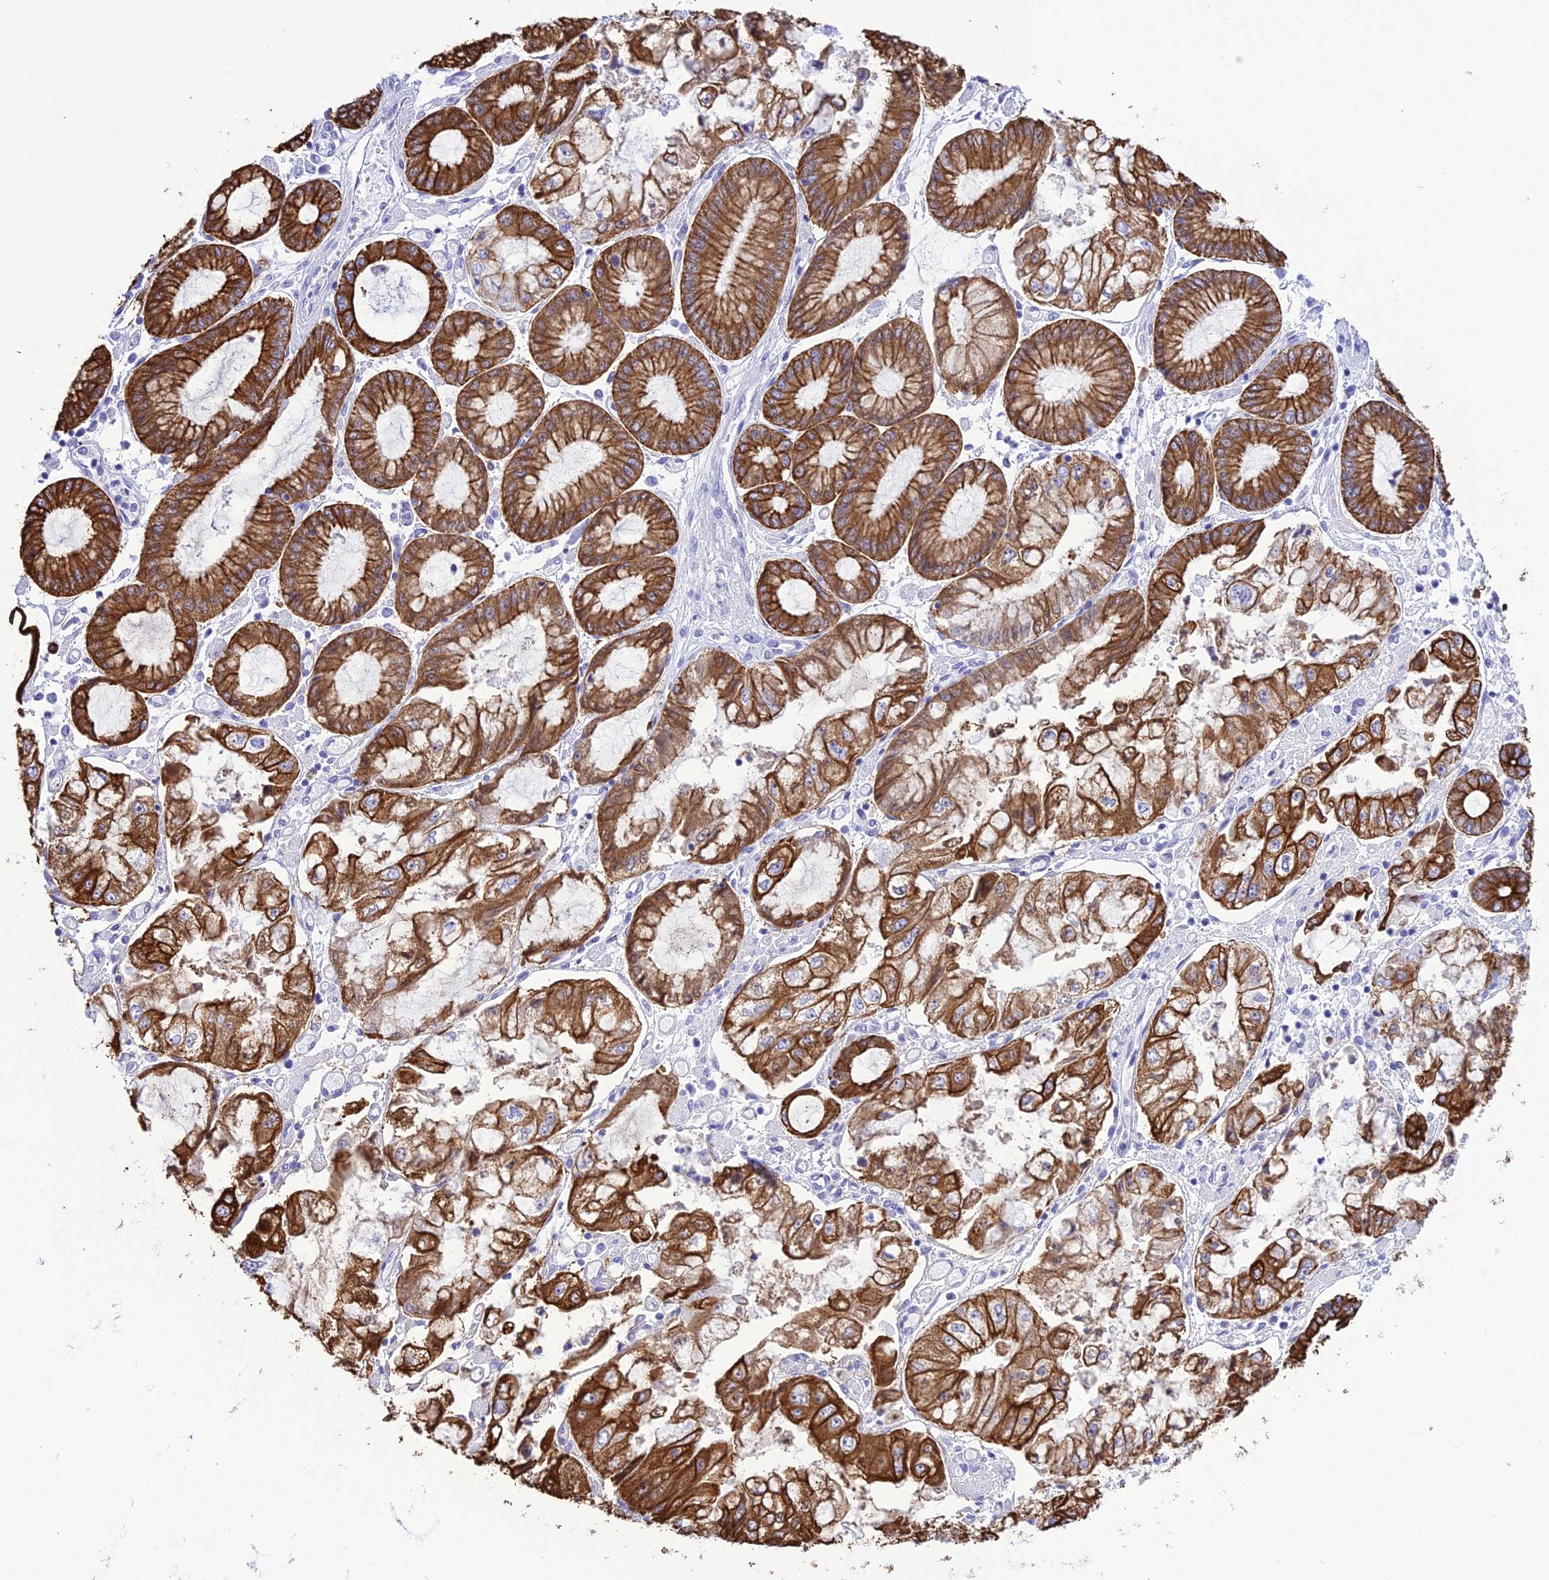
{"staining": {"intensity": "strong", "quantity": ">75%", "location": "cytoplasmic/membranous"}, "tissue": "stomach cancer", "cell_type": "Tumor cells", "image_type": "cancer", "snomed": [{"axis": "morphology", "description": "Adenocarcinoma, NOS"}, {"axis": "topography", "description": "Stomach"}], "caption": "IHC image of human stomach adenocarcinoma stained for a protein (brown), which shows high levels of strong cytoplasmic/membranous positivity in about >75% of tumor cells.", "gene": "VPS52", "patient": {"sex": "male", "age": 76}}